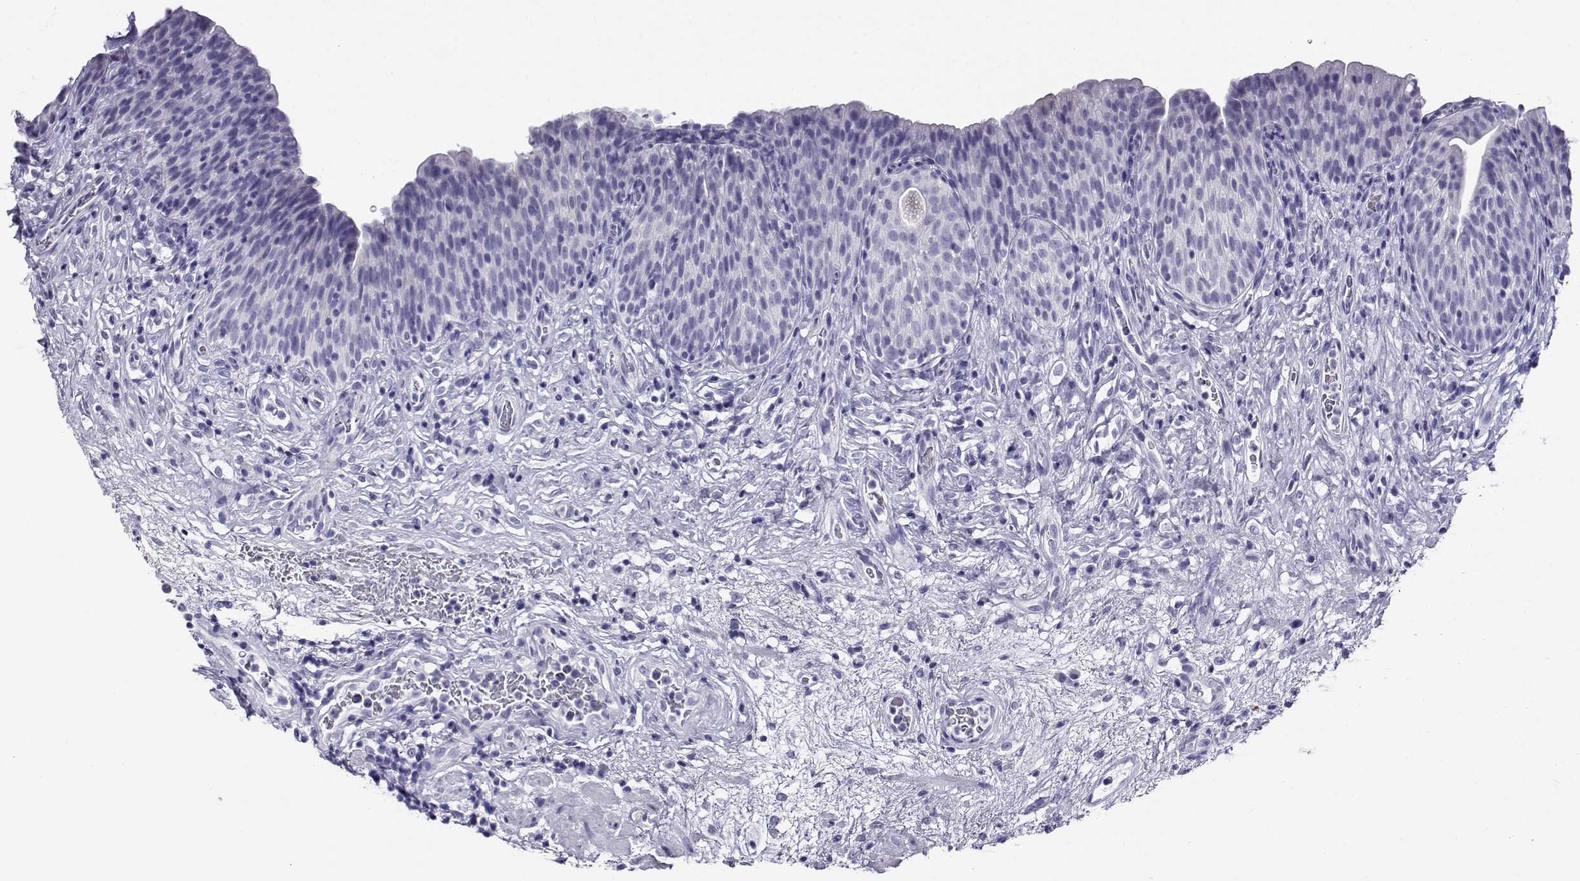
{"staining": {"intensity": "negative", "quantity": "none", "location": "none"}, "tissue": "urinary bladder", "cell_type": "Urothelial cells", "image_type": "normal", "snomed": [{"axis": "morphology", "description": "Normal tissue, NOS"}, {"axis": "topography", "description": "Urinary bladder"}], "caption": "Human urinary bladder stained for a protein using IHC demonstrates no expression in urothelial cells.", "gene": "CABS1", "patient": {"sex": "male", "age": 76}}